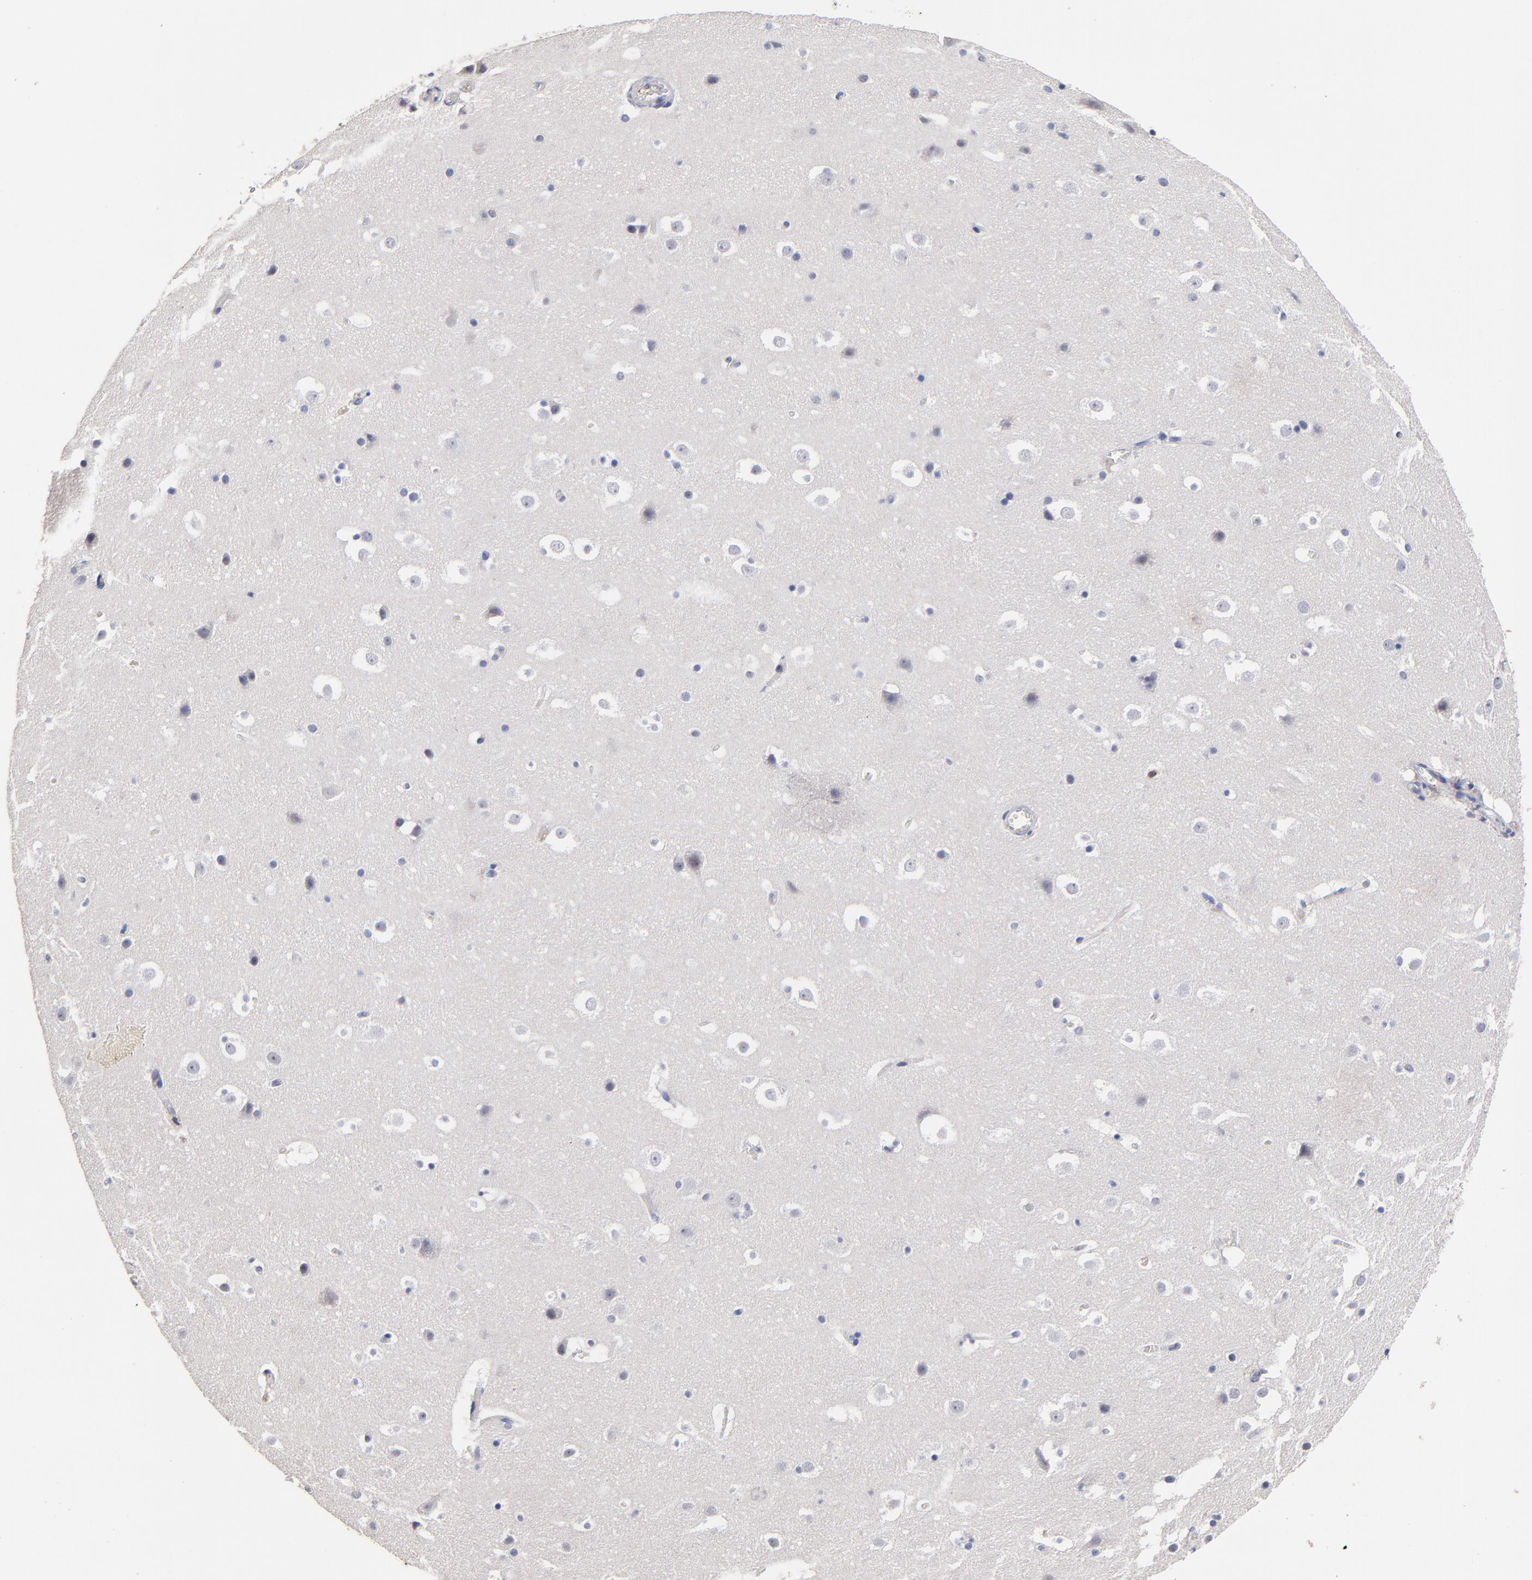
{"staining": {"intensity": "negative", "quantity": "none", "location": "none"}, "tissue": "hippocampus", "cell_type": "Glial cells", "image_type": "normal", "snomed": [{"axis": "morphology", "description": "Normal tissue, NOS"}, {"axis": "topography", "description": "Hippocampus"}], "caption": "This image is of benign hippocampus stained with immunohistochemistry to label a protein in brown with the nuclei are counter-stained blue. There is no expression in glial cells.", "gene": "TRAT1", "patient": {"sex": "male", "age": 45}}